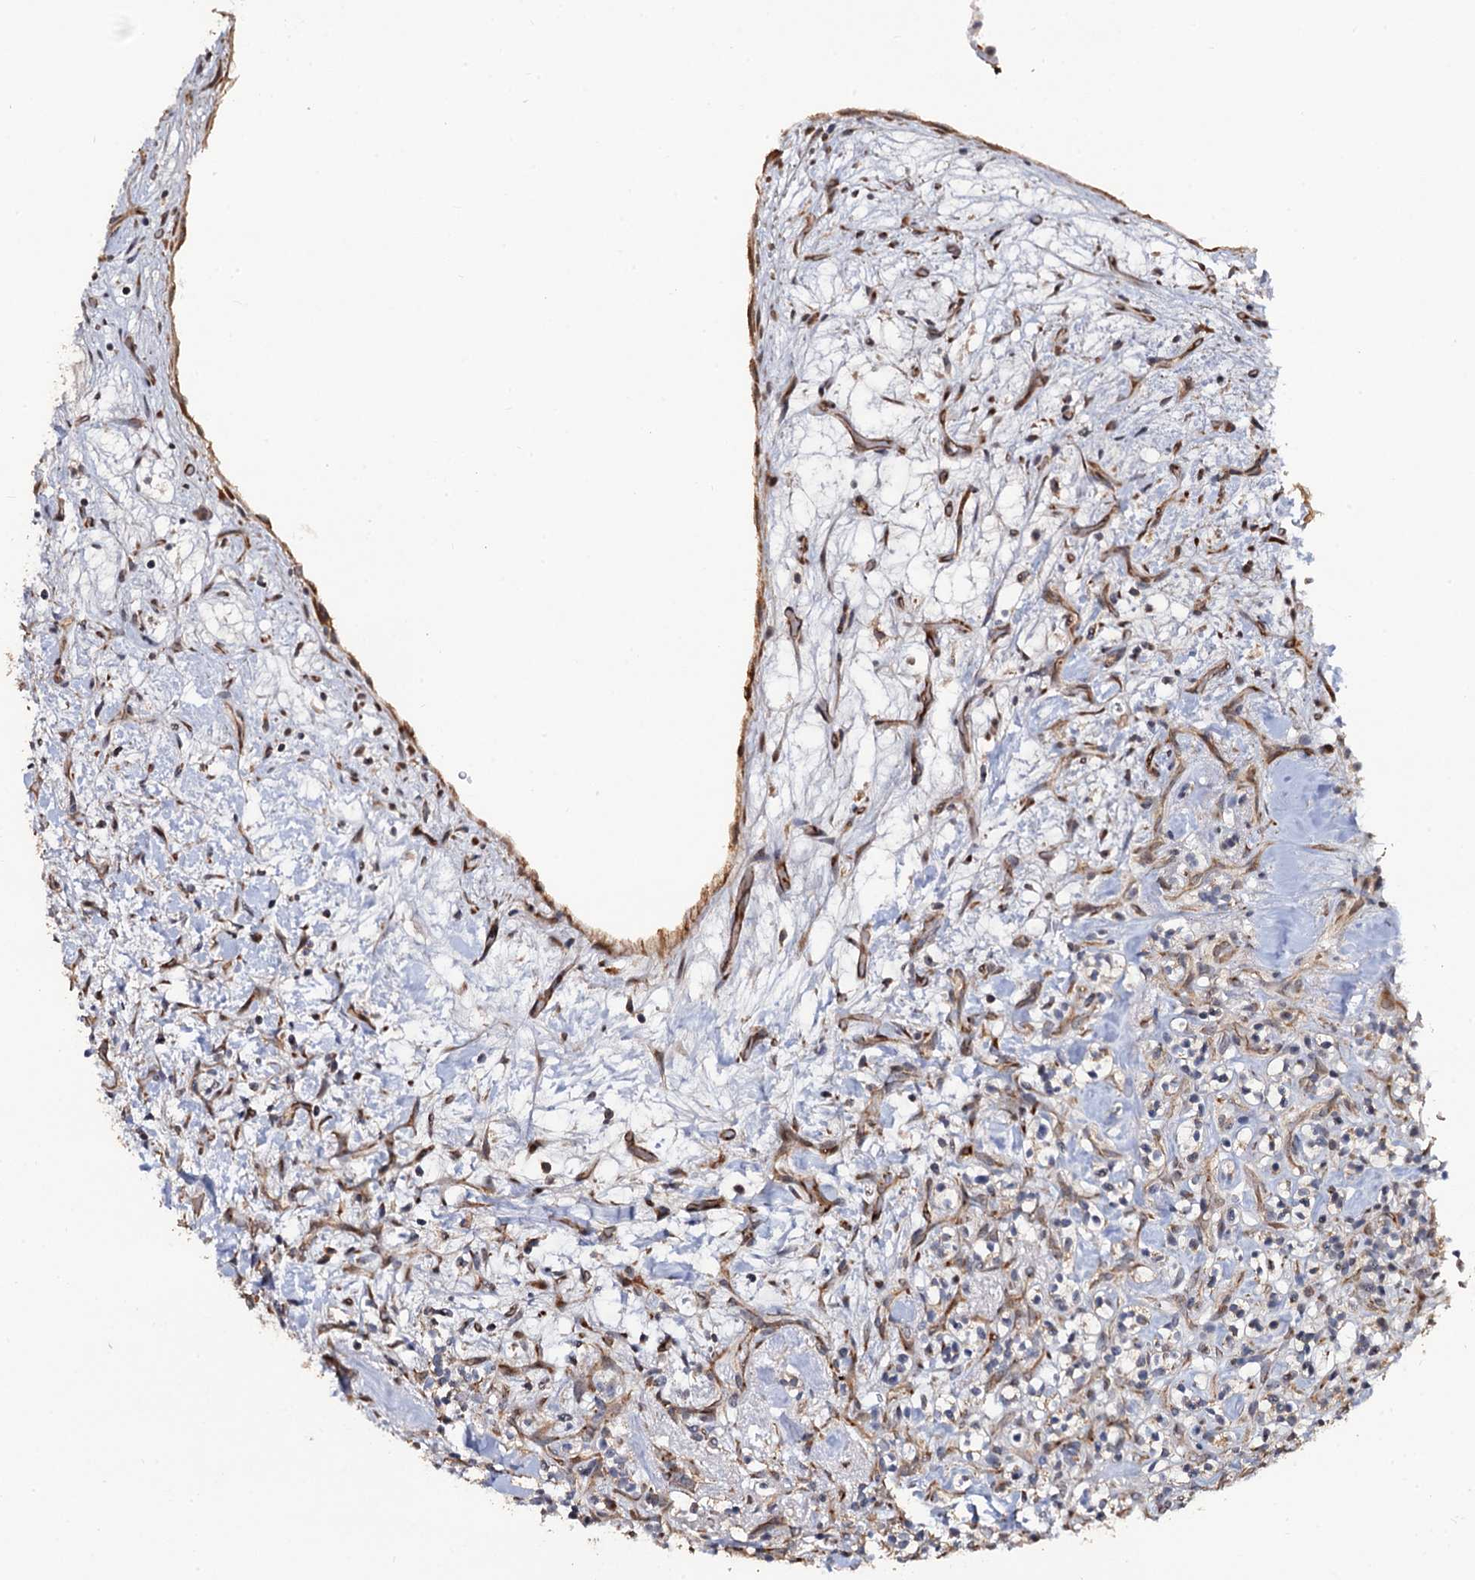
{"staining": {"intensity": "negative", "quantity": "none", "location": "none"}, "tissue": "renal cancer", "cell_type": "Tumor cells", "image_type": "cancer", "snomed": [{"axis": "morphology", "description": "Adenocarcinoma, NOS"}, {"axis": "topography", "description": "Kidney"}], "caption": "Immunohistochemistry histopathology image of human renal cancer stained for a protein (brown), which displays no staining in tumor cells.", "gene": "LRRC63", "patient": {"sex": "male", "age": 77}}